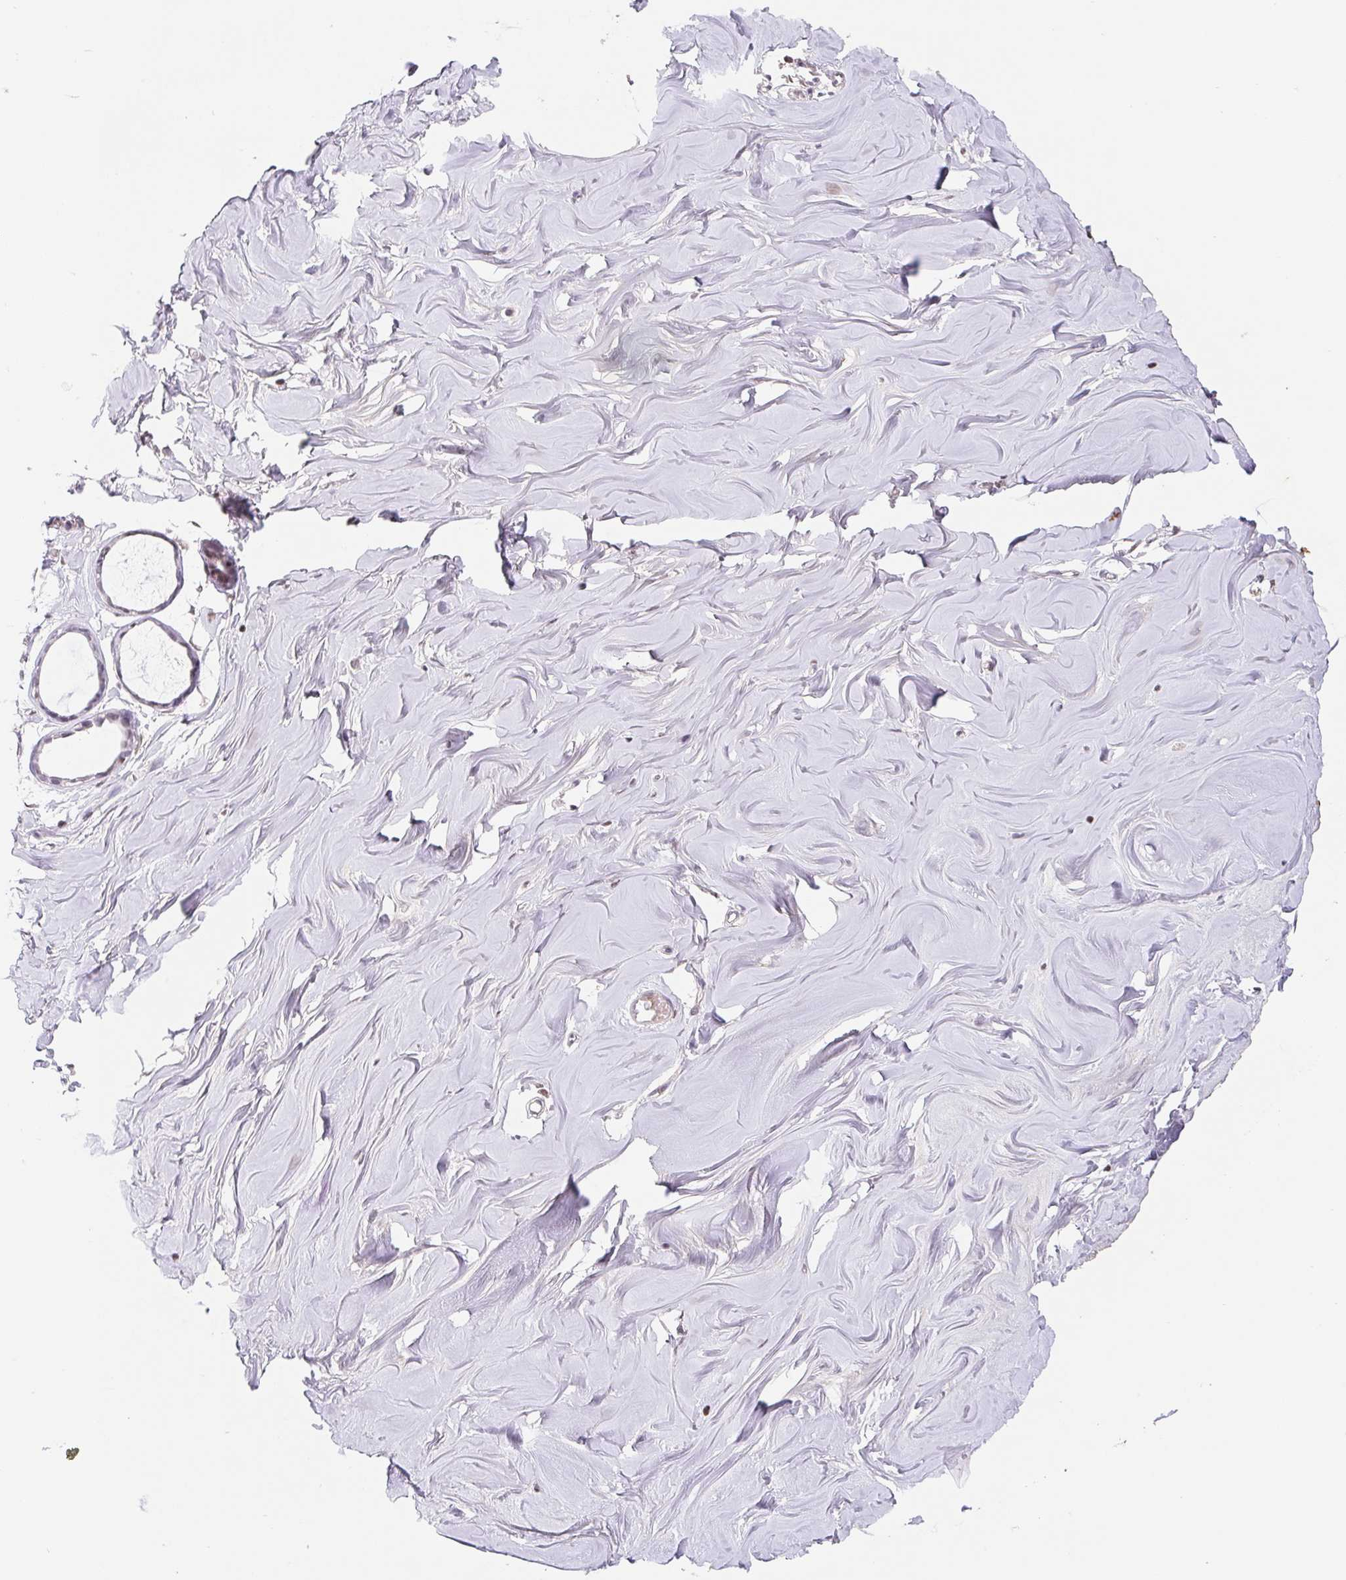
{"staining": {"intensity": "negative", "quantity": "none", "location": "none"}, "tissue": "breast", "cell_type": "Adipocytes", "image_type": "normal", "snomed": [{"axis": "morphology", "description": "Normal tissue, NOS"}, {"axis": "topography", "description": "Breast"}], "caption": "Breast stained for a protein using IHC demonstrates no staining adipocytes.", "gene": "TRERF1", "patient": {"sex": "female", "age": 27}}